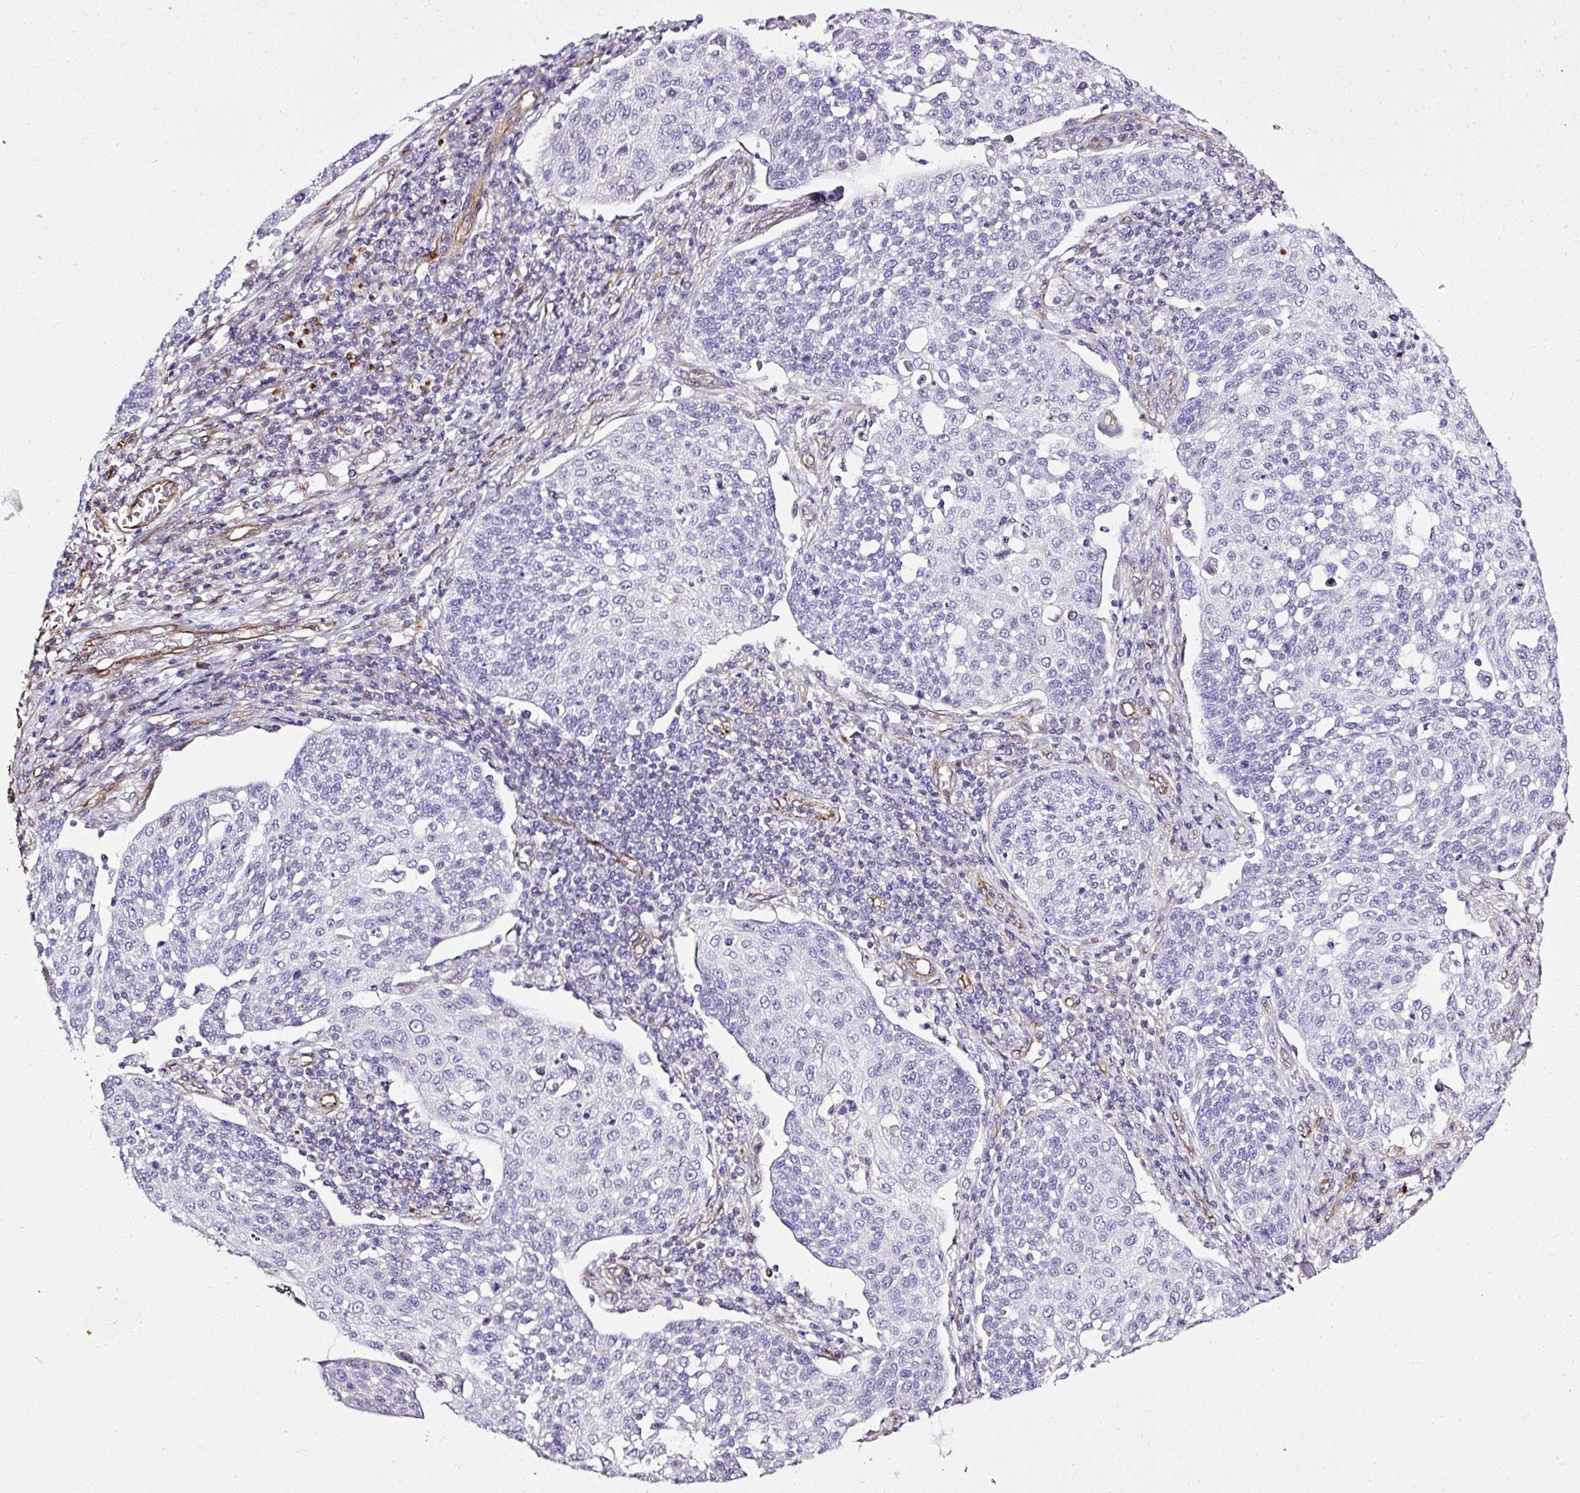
{"staining": {"intensity": "negative", "quantity": "none", "location": "none"}, "tissue": "cervical cancer", "cell_type": "Tumor cells", "image_type": "cancer", "snomed": [{"axis": "morphology", "description": "Squamous cell carcinoma, NOS"}, {"axis": "topography", "description": "Cervix"}], "caption": "Protein analysis of cervical squamous cell carcinoma exhibits no significant positivity in tumor cells. (DAB (3,3'-diaminobenzidine) immunohistochemistry with hematoxylin counter stain).", "gene": "PLS1", "patient": {"sex": "female", "age": 34}}